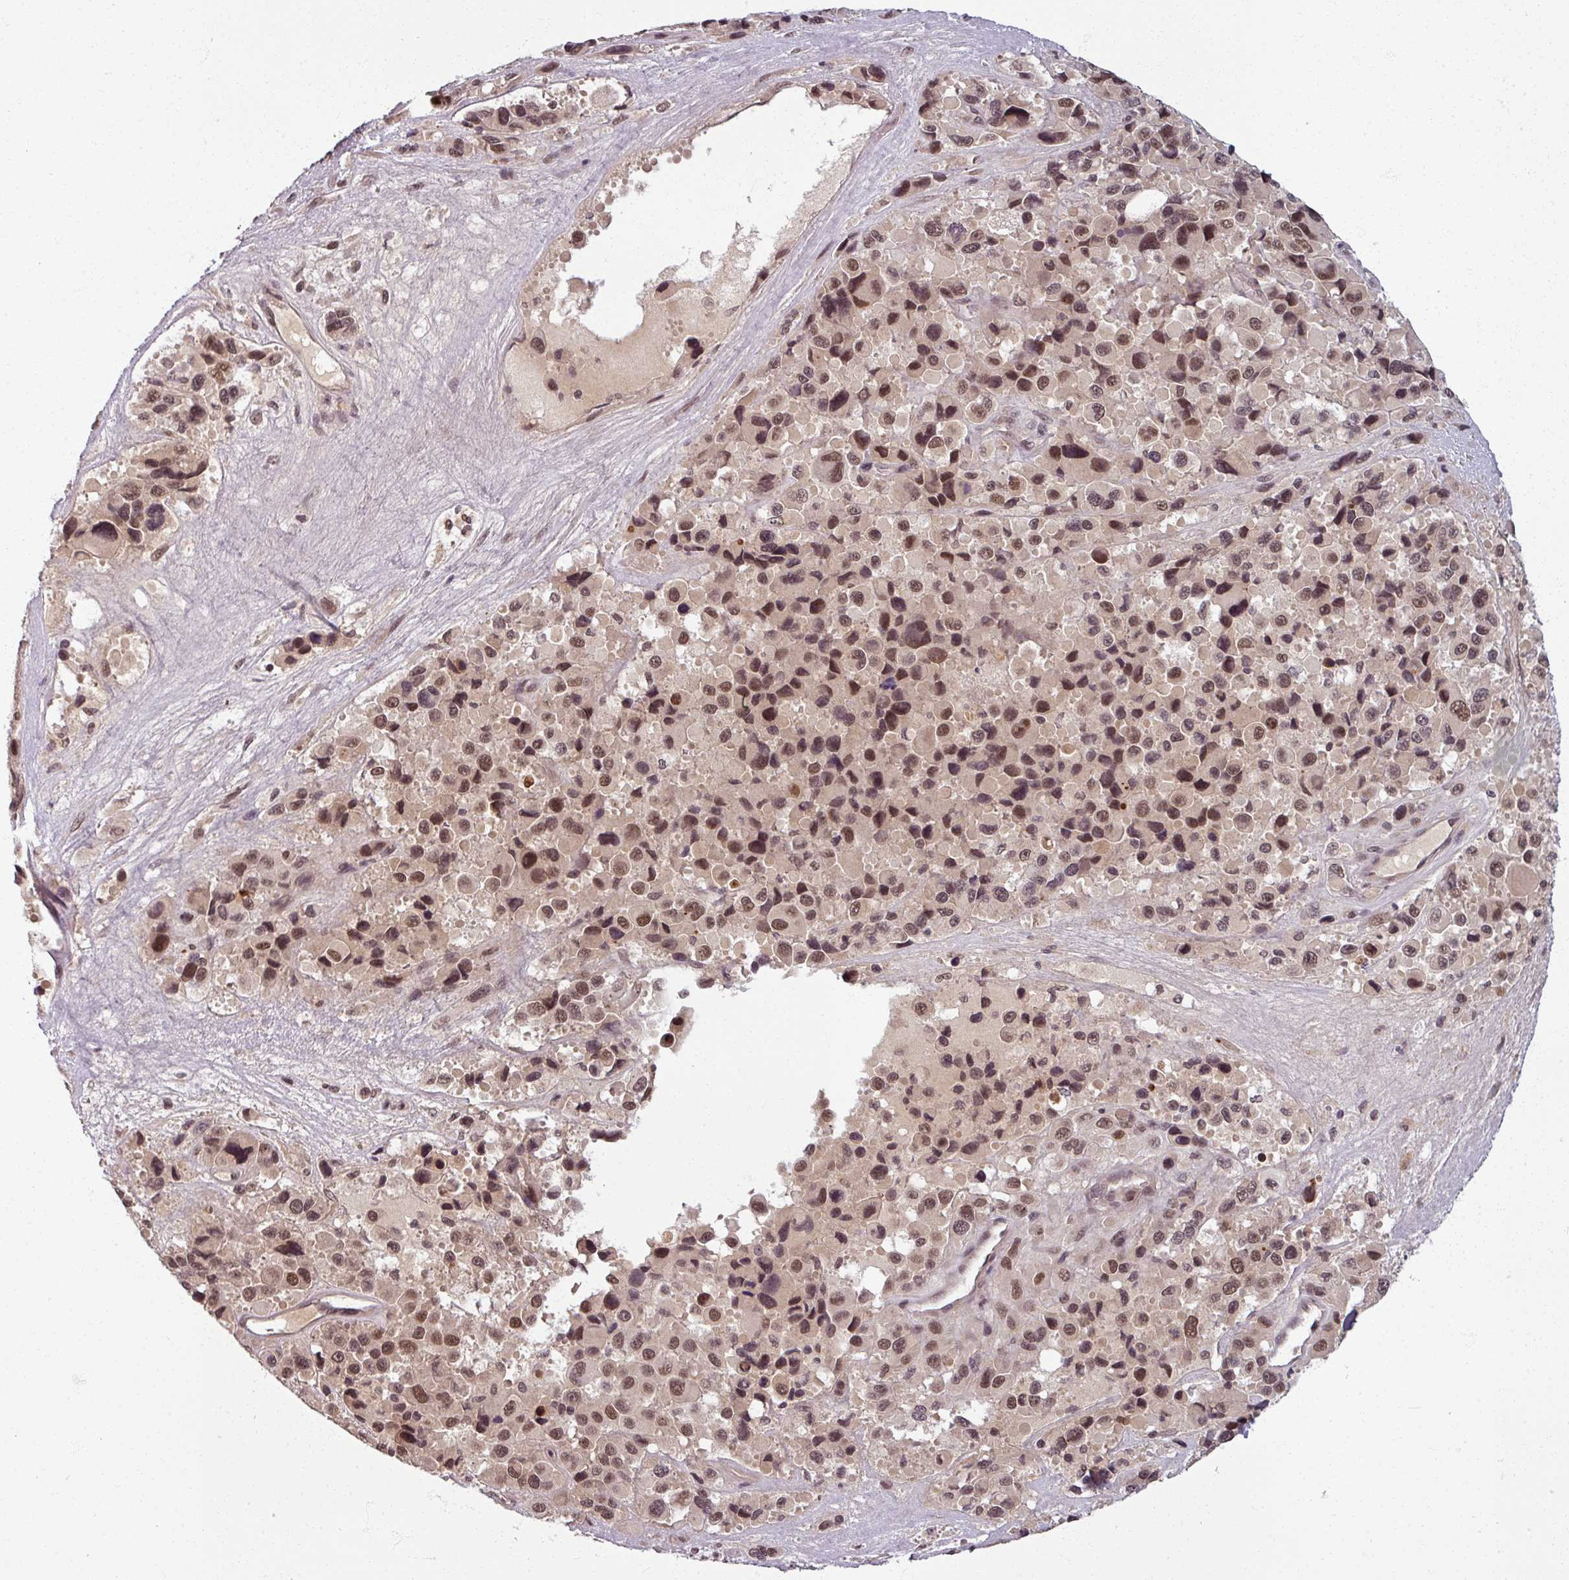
{"staining": {"intensity": "moderate", "quantity": ">75%", "location": "nuclear"}, "tissue": "melanoma", "cell_type": "Tumor cells", "image_type": "cancer", "snomed": [{"axis": "morphology", "description": "Malignant melanoma, Metastatic site"}, {"axis": "topography", "description": "Lymph node"}], "caption": "Melanoma stained for a protein reveals moderate nuclear positivity in tumor cells.", "gene": "POLR2G", "patient": {"sex": "female", "age": 65}}